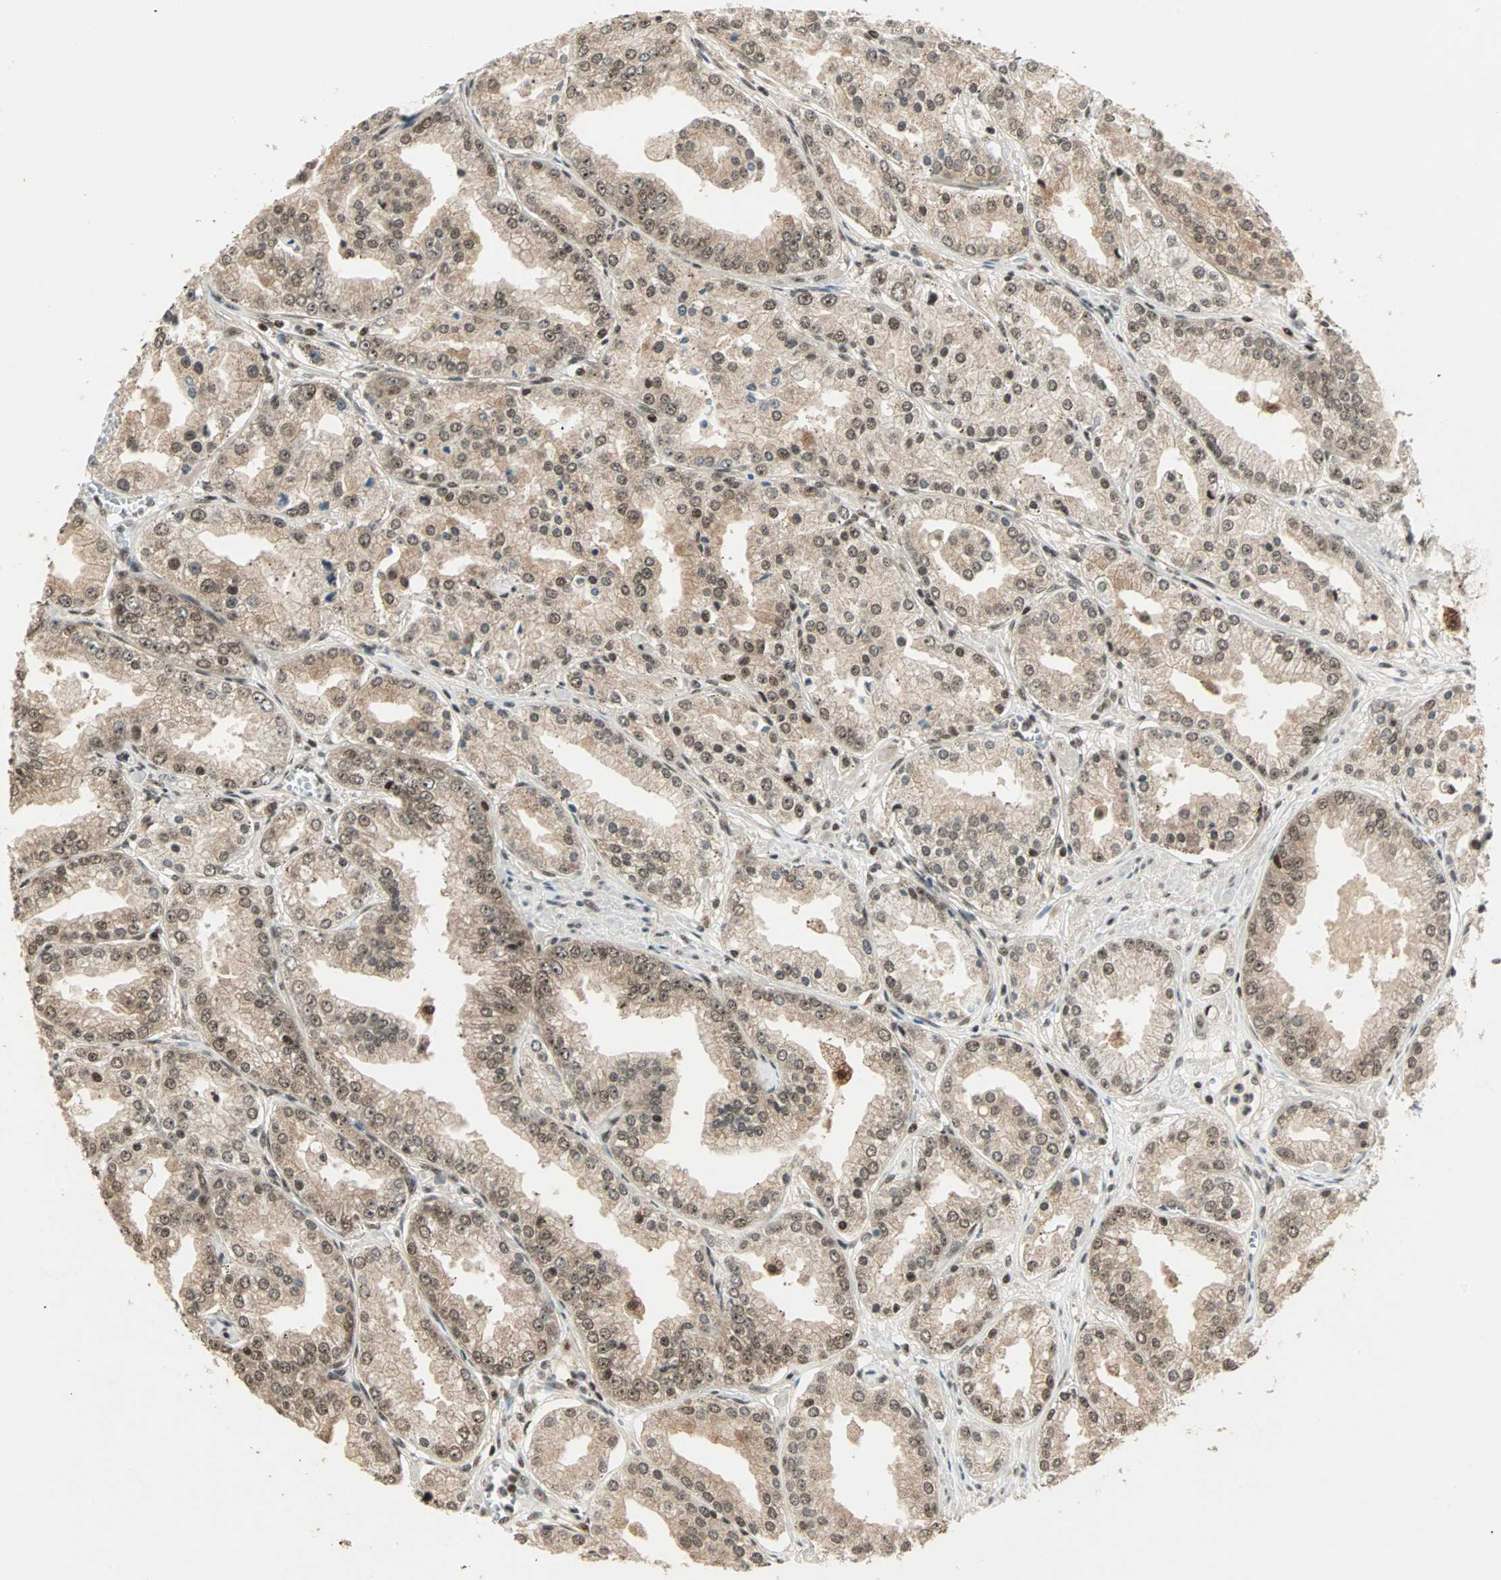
{"staining": {"intensity": "moderate", "quantity": ">75%", "location": "cytoplasmic/membranous,nuclear"}, "tissue": "prostate cancer", "cell_type": "Tumor cells", "image_type": "cancer", "snomed": [{"axis": "morphology", "description": "Adenocarcinoma, High grade"}, {"axis": "topography", "description": "Prostate"}], "caption": "Prostate high-grade adenocarcinoma tissue reveals moderate cytoplasmic/membranous and nuclear positivity in about >75% of tumor cells (brown staining indicates protein expression, while blue staining denotes nuclei).", "gene": "ZNF44", "patient": {"sex": "male", "age": 61}}